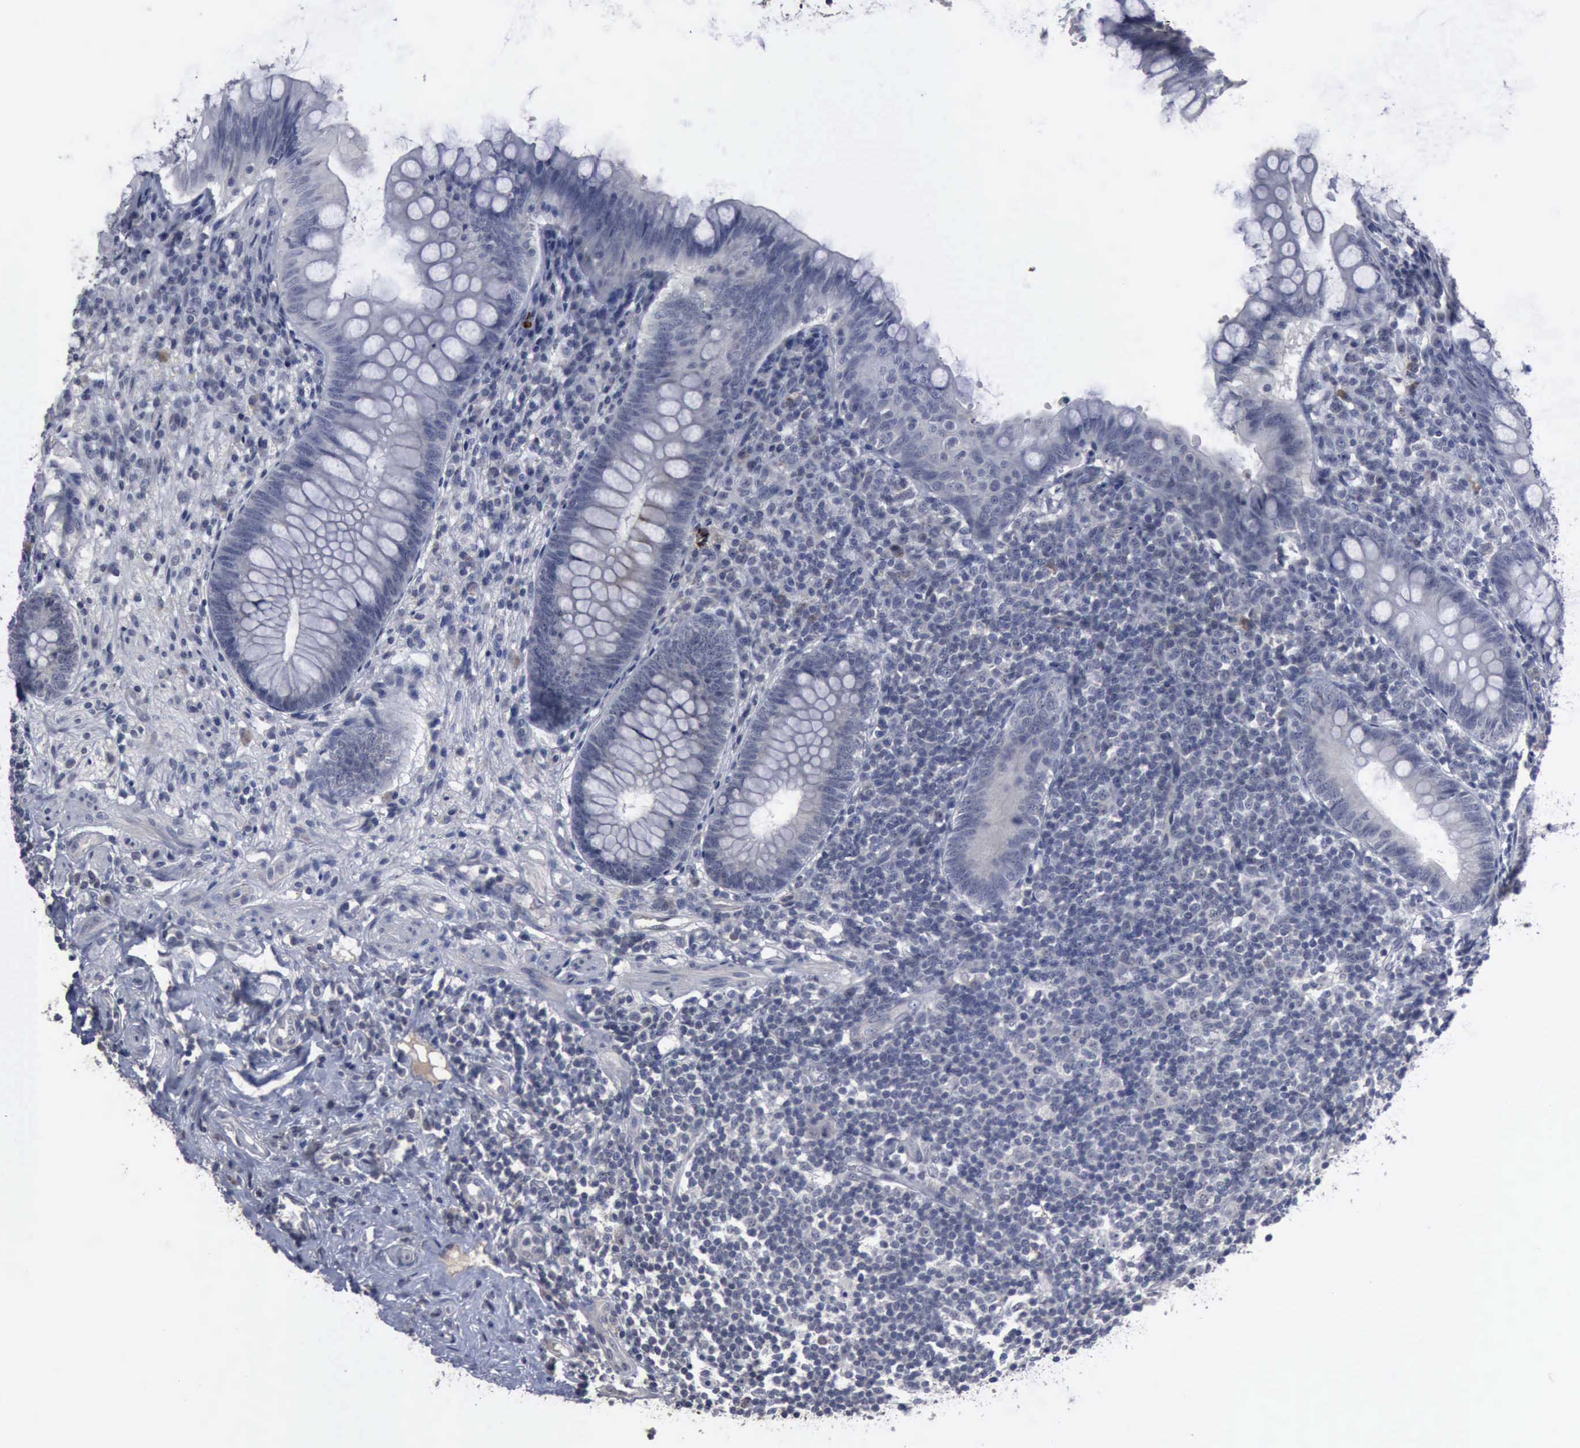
{"staining": {"intensity": "negative", "quantity": "none", "location": "none"}, "tissue": "appendix", "cell_type": "Glandular cells", "image_type": "normal", "snomed": [{"axis": "morphology", "description": "Normal tissue, NOS"}, {"axis": "topography", "description": "Appendix"}], "caption": "This is a histopathology image of immunohistochemistry (IHC) staining of benign appendix, which shows no positivity in glandular cells.", "gene": "MYO18B", "patient": {"sex": "female", "age": 66}}